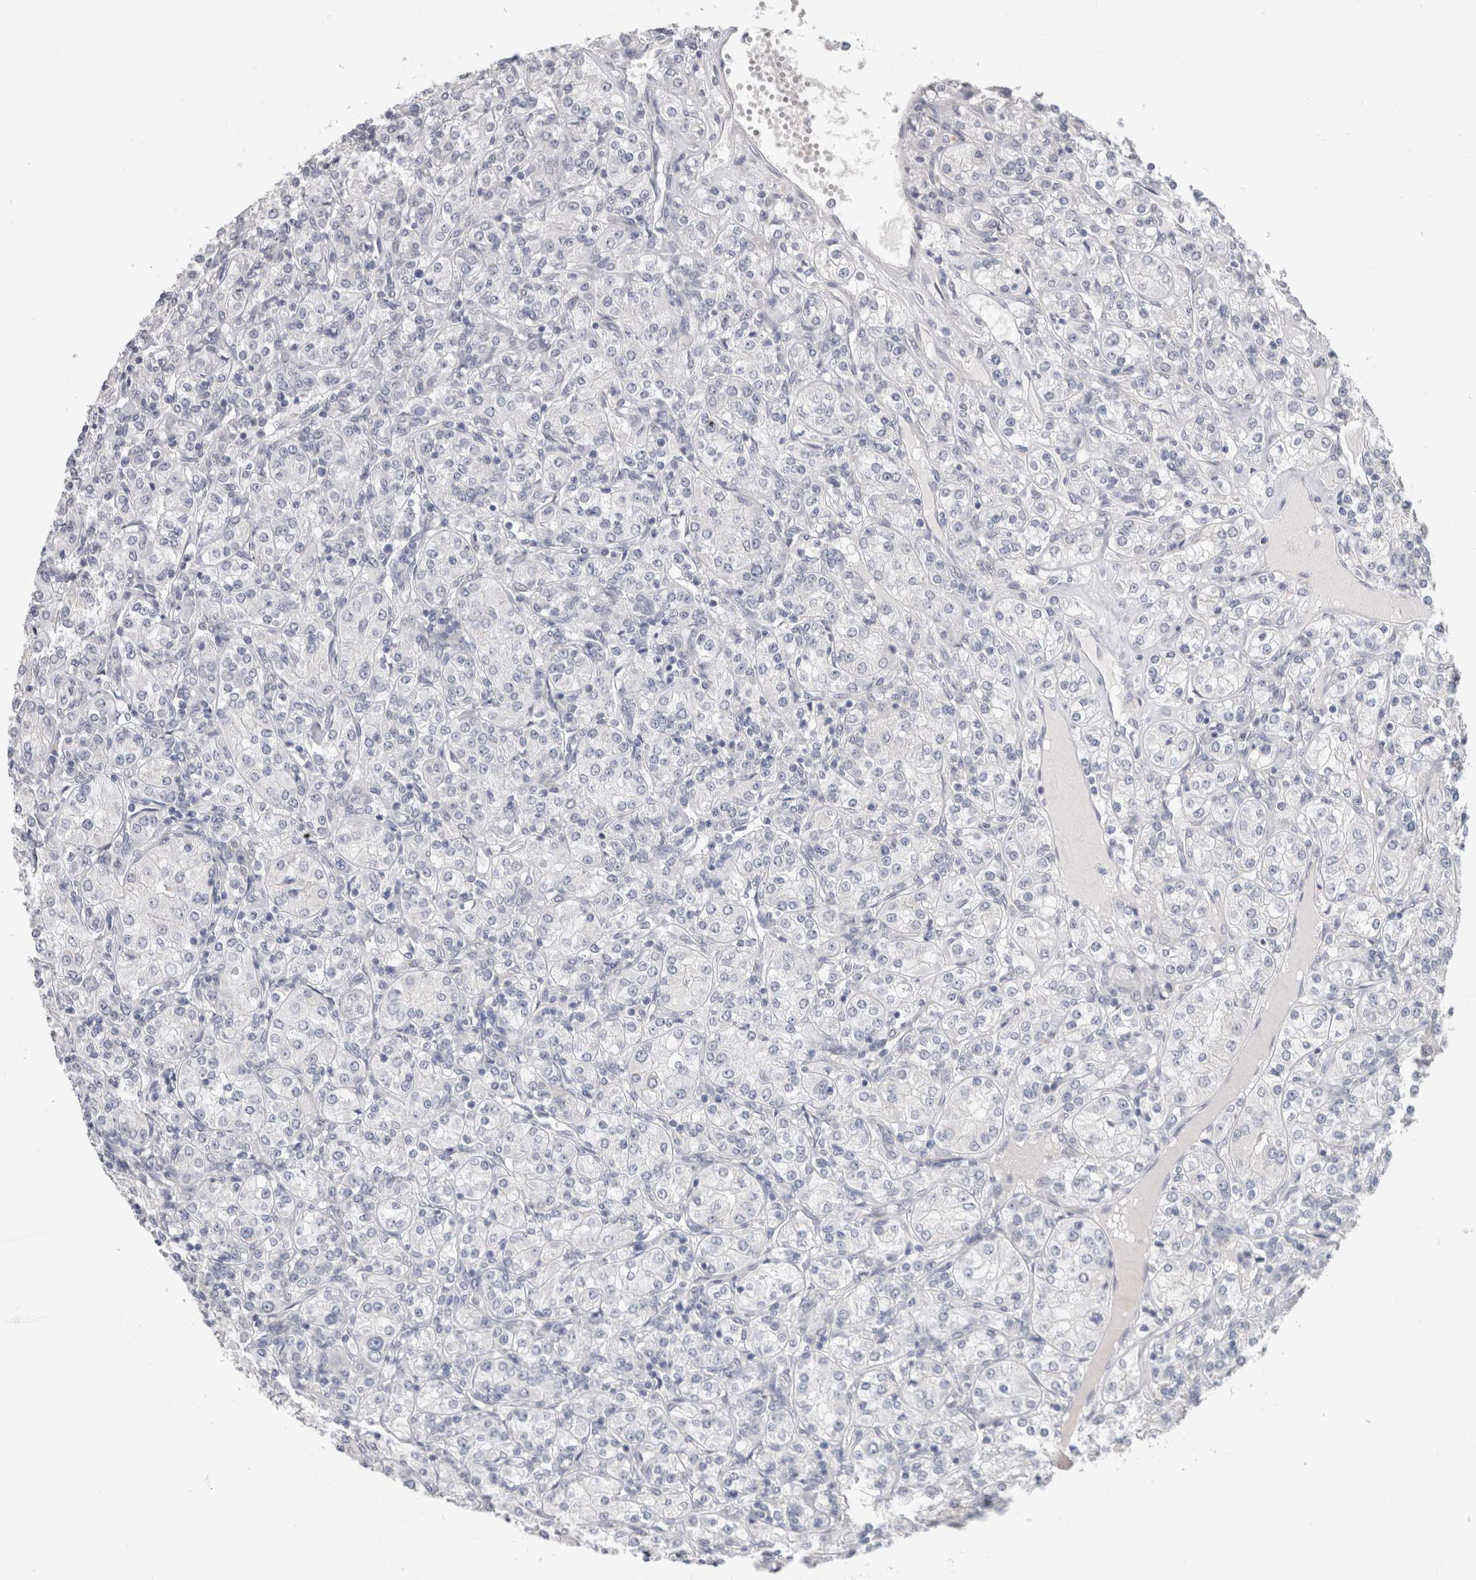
{"staining": {"intensity": "negative", "quantity": "none", "location": "none"}, "tissue": "renal cancer", "cell_type": "Tumor cells", "image_type": "cancer", "snomed": [{"axis": "morphology", "description": "Adenocarcinoma, NOS"}, {"axis": "topography", "description": "Kidney"}], "caption": "An immunohistochemistry photomicrograph of renal adenocarcinoma is shown. There is no staining in tumor cells of renal adenocarcinoma.", "gene": "AFP", "patient": {"sex": "male", "age": 77}}